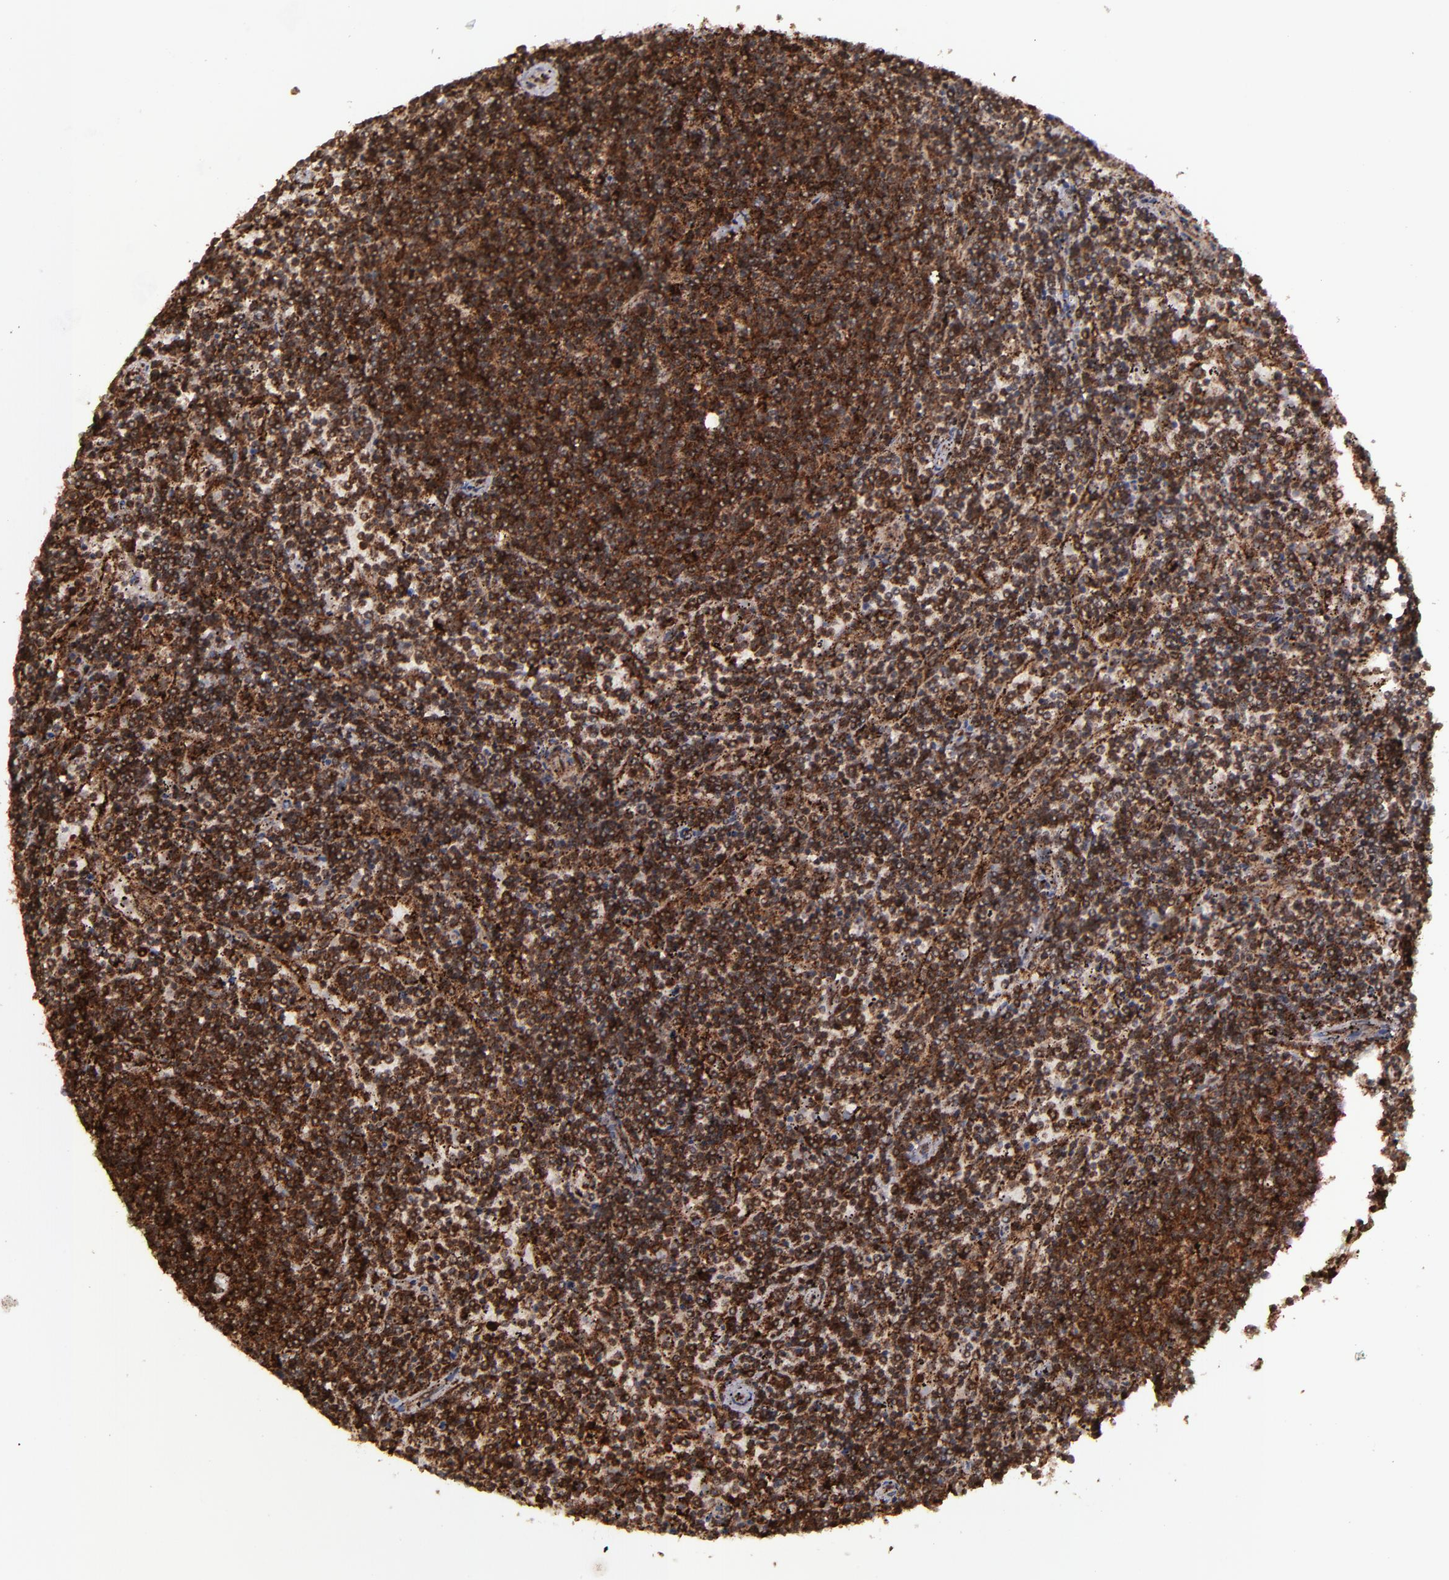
{"staining": {"intensity": "strong", "quantity": ">75%", "location": "cytoplasmic/membranous,nuclear"}, "tissue": "lymphoma", "cell_type": "Tumor cells", "image_type": "cancer", "snomed": [{"axis": "morphology", "description": "Malignant lymphoma, non-Hodgkin's type, Low grade"}, {"axis": "topography", "description": "Spleen"}], "caption": "The micrograph exhibits immunohistochemical staining of lymphoma. There is strong cytoplasmic/membranous and nuclear positivity is seen in approximately >75% of tumor cells. (brown staining indicates protein expression, while blue staining denotes nuclei).", "gene": "EIF4ENIF1", "patient": {"sex": "female", "age": 50}}